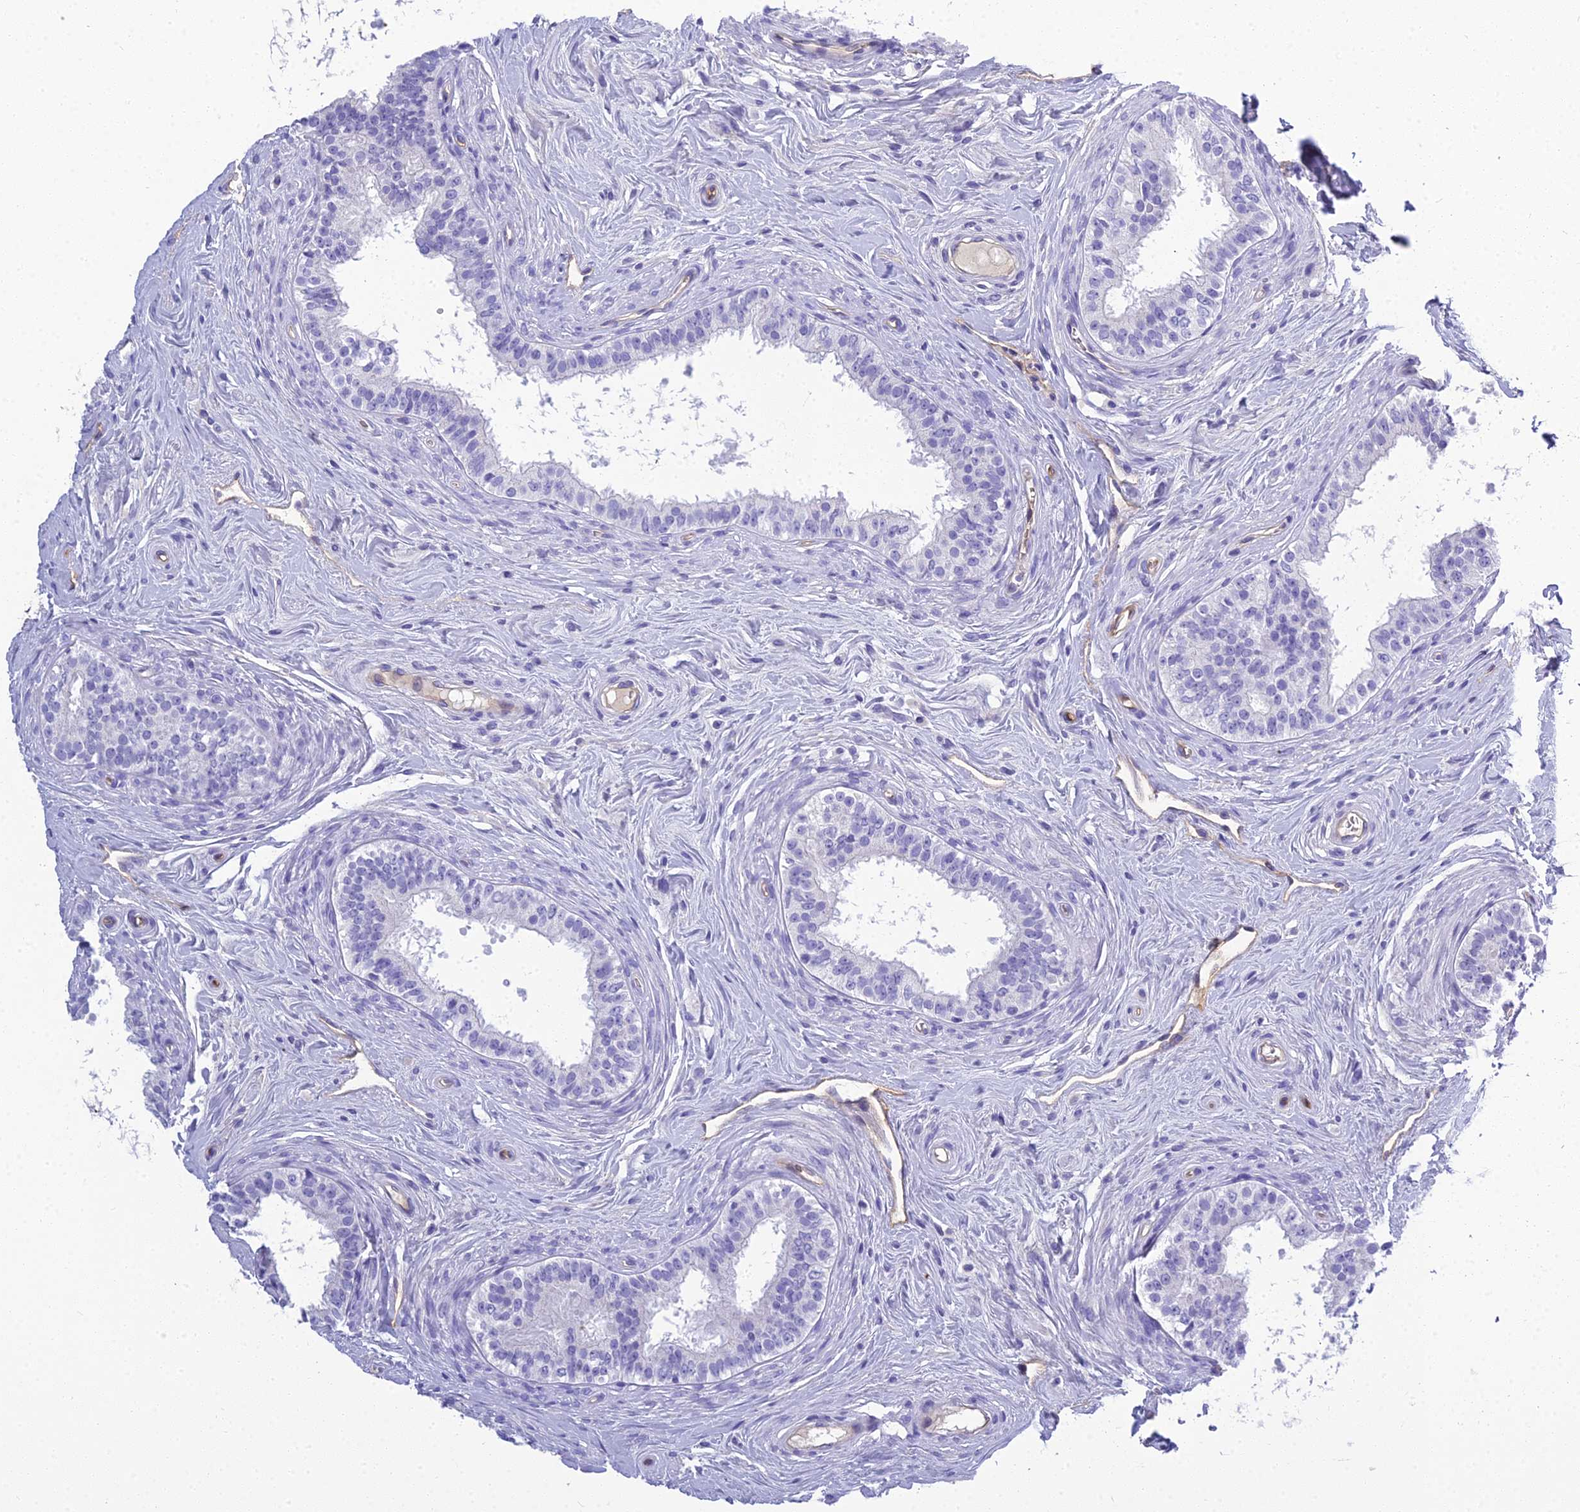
{"staining": {"intensity": "negative", "quantity": "none", "location": "none"}, "tissue": "epididymis", "cell_type": "Glandular cells", "image_type": "normal", "snomed": [{"axis": "morphology", "description": "Normal tissue, NOS"}, {"axis": "topography", "description": "Epididymis"}], "caption": "An immunohistochemistry photomicrograph of normal epididymis is shown. There is no staining in glandular cells of epididymis.", "gene": "NINJ1", "patient": {"sex": "male", "age": 33}}